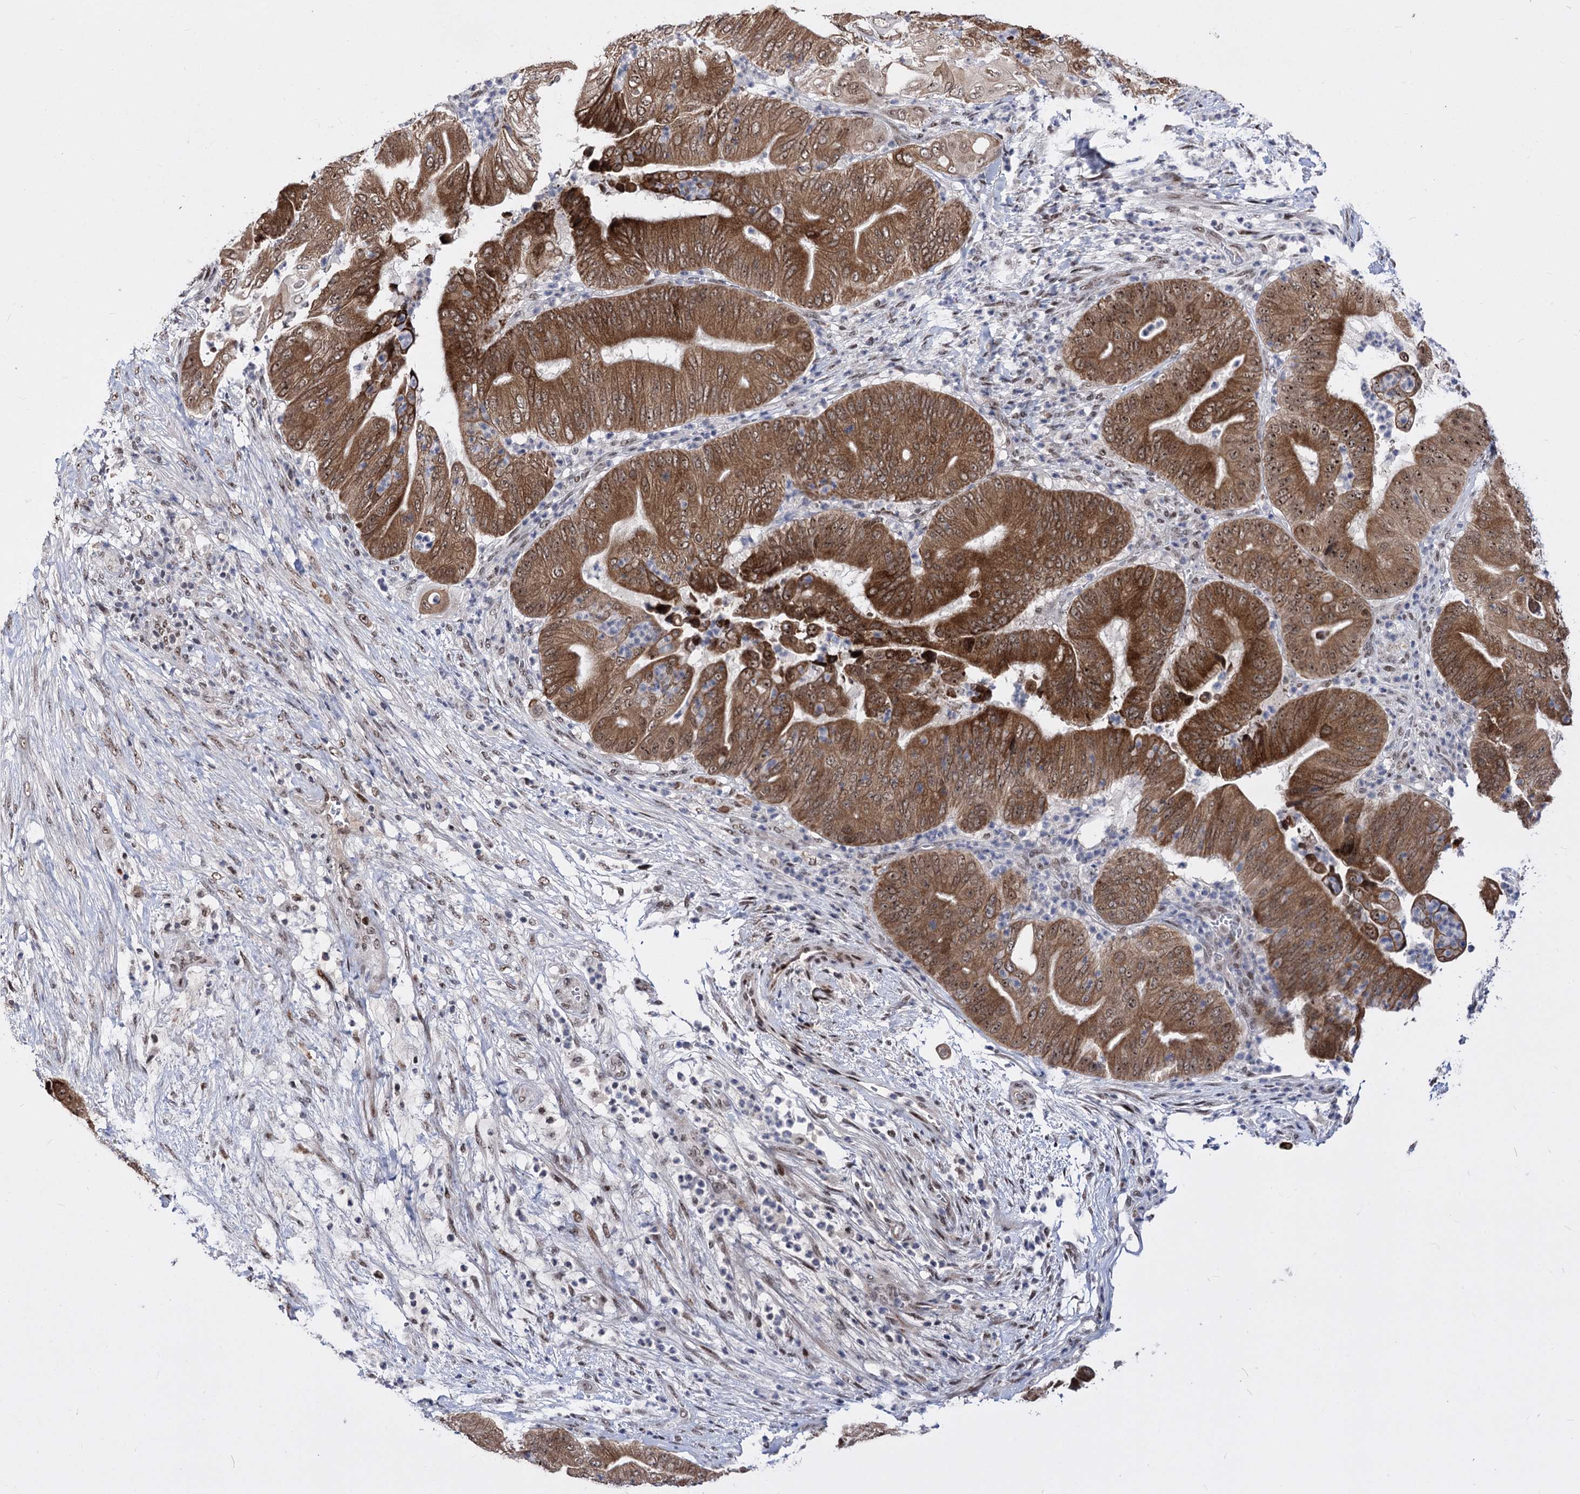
{"staining": {"intensity": "moderate", "quantity": ">75%", "location": "cytoplasmic/membranous,nuclear"}, "tissue": "pancreatic cancer", "cell_type": "Tumor cells", "image_type": "cancer", "snomed": [{"axis": "morphology", "description": "Adenocarcinoma, NOS"}, {"axis": "topography", "description": "Pancreas"}], "caption": "Immunohistochemical staining of pancreatic cancer displays medium levels of moderate cytoplasmic/membranous and nuclear staining in about >75% of tumor cells.", "gene": "STOX1", "patient": {"sex": "female", "age": 77}}